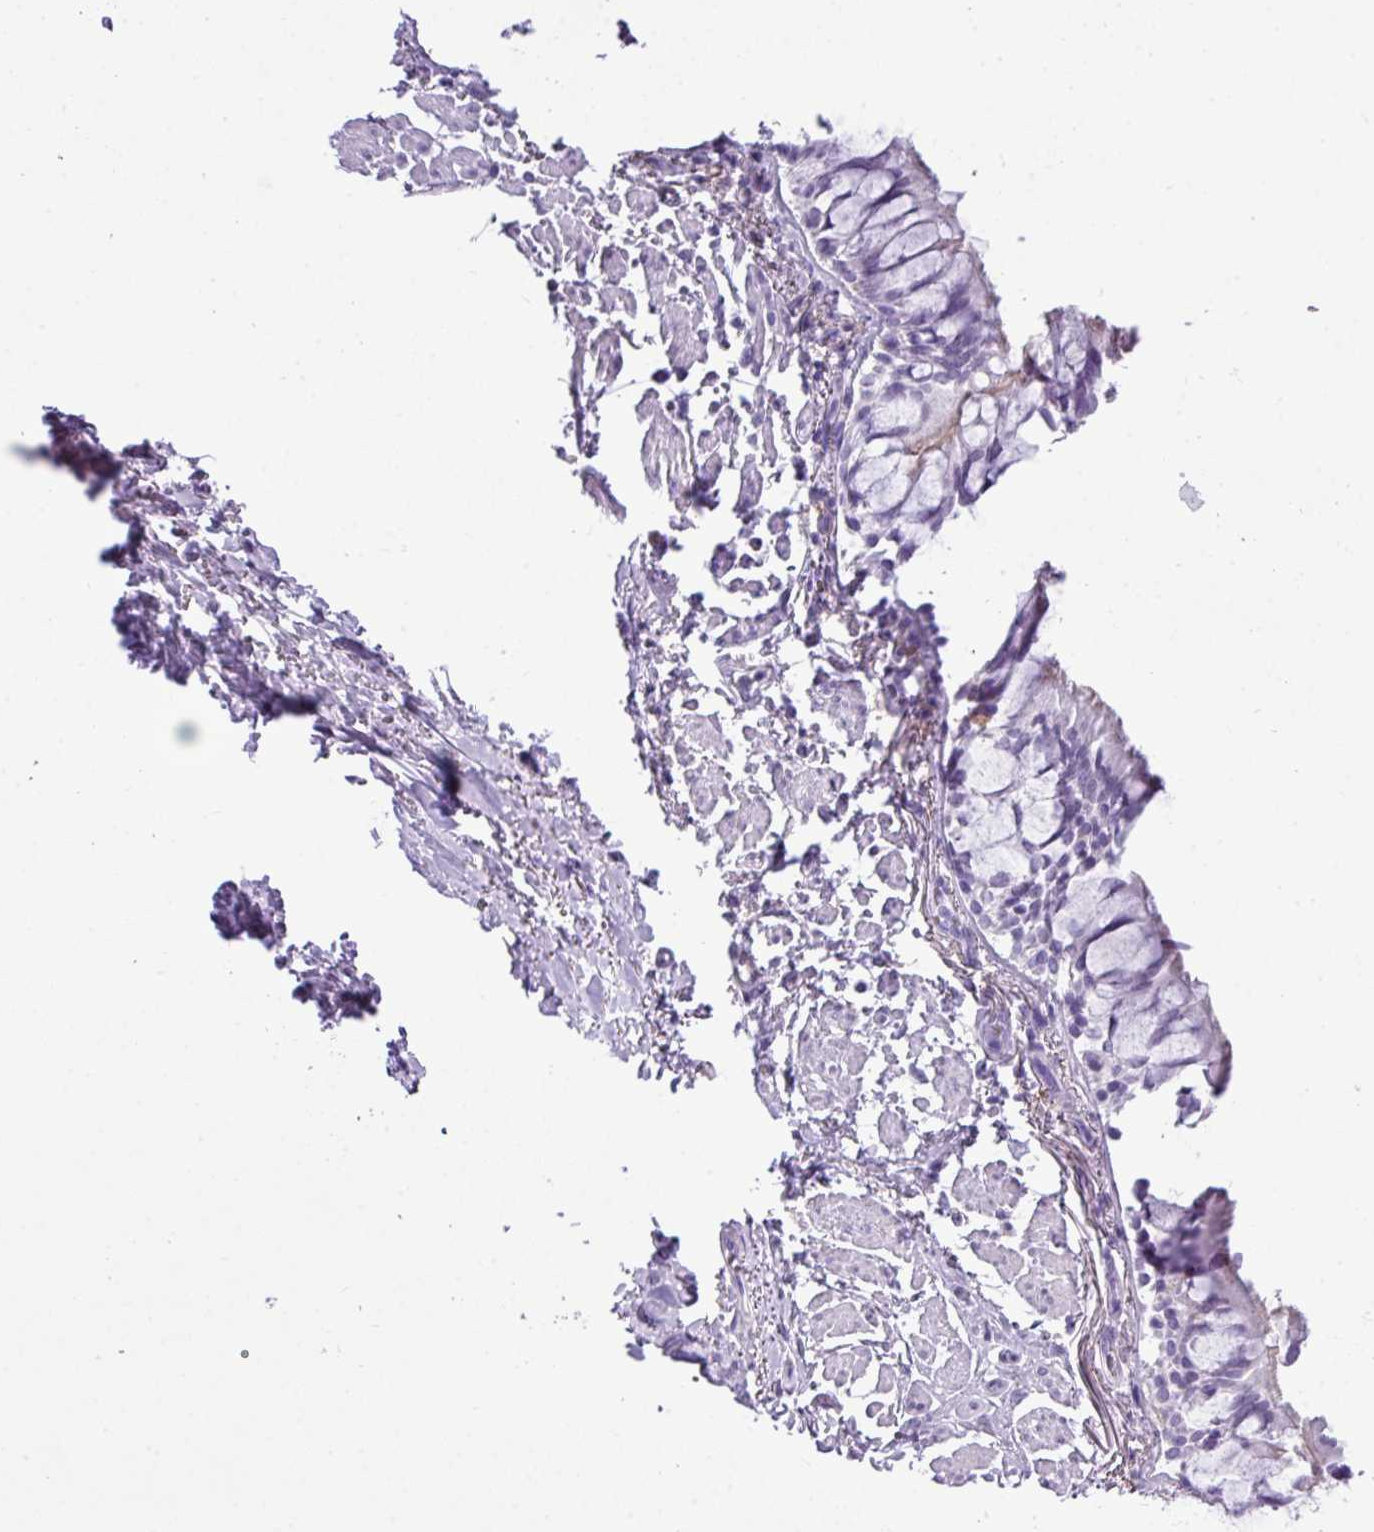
{"staining": {"intensity": "negative", "quantity": "none", "location": "none"}, "tissue": "bronchus", "cell_type": "Respiratory epithelial cells", "image_type": "normal", "snomed": [{"axis": "morphology", "description": "Normal tissue, NOS"}, {"axis": "topography", "description": "Bronchus"}], "caption": "Histopathology image shows no significant protein expression in respiratory epithelial cells of unremarkable bronchus.", "gene": "RBMXL2", "patient": {"sex": "male", "age": 70}}